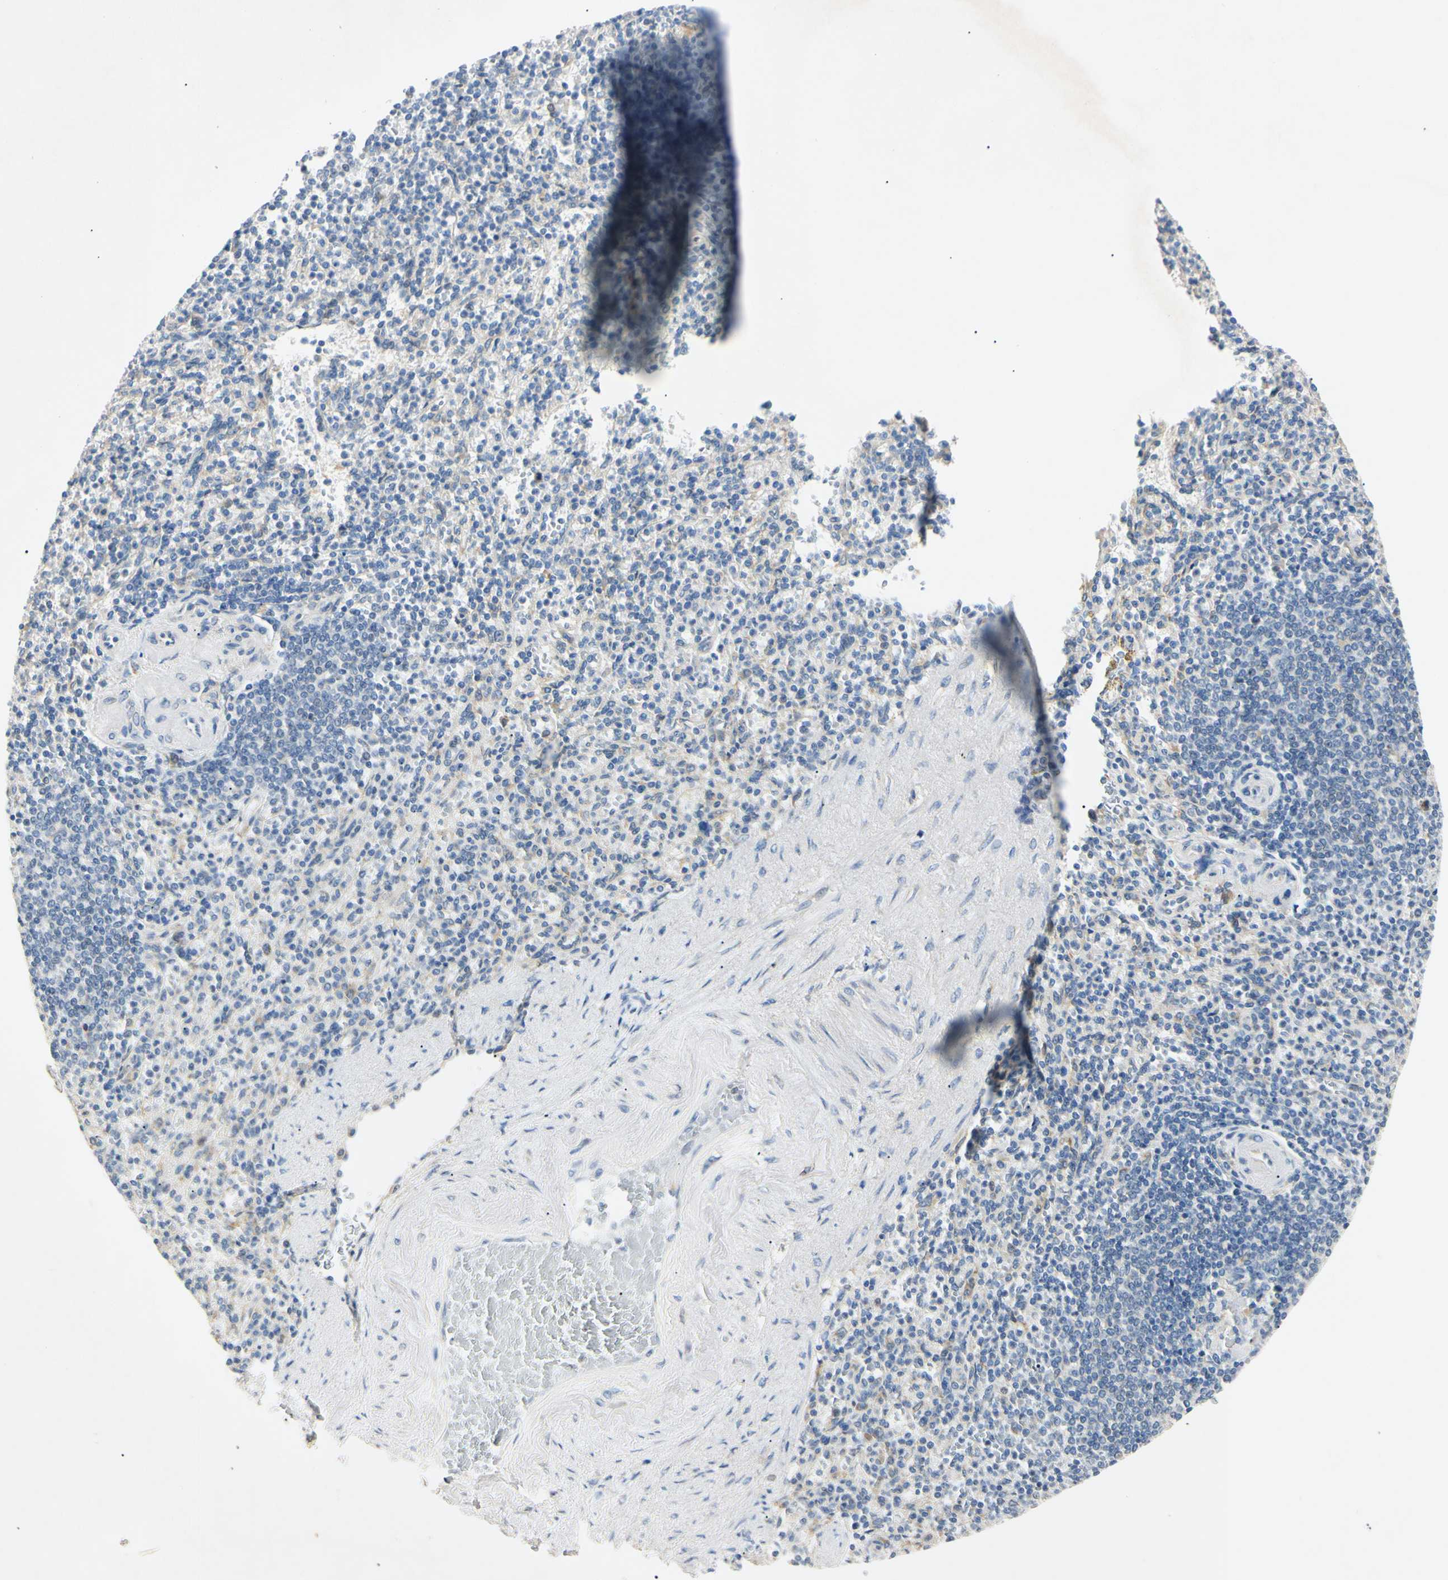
{"staining": {"intensity": "weak", "quantity": "25%-75%", "location": "cytoplasmic/membranous"}, "tissue": "spleen", "cell_type": "Cells in red pulp", "image_type": "normal", "snomed": [{"axis": "morphology", "description": "Normal tissue, NOS"}, {"axis": "topography", "description": "Spleen"}], "caption": "Immunohistochemical staining of benign spleen reveals low levels of weak cytoplasmic/membranous staining in approximately 25%-75% of cells in red pulp.", "gene": "DNAJB12", "patient": {"sex": "female", "age": 74}}